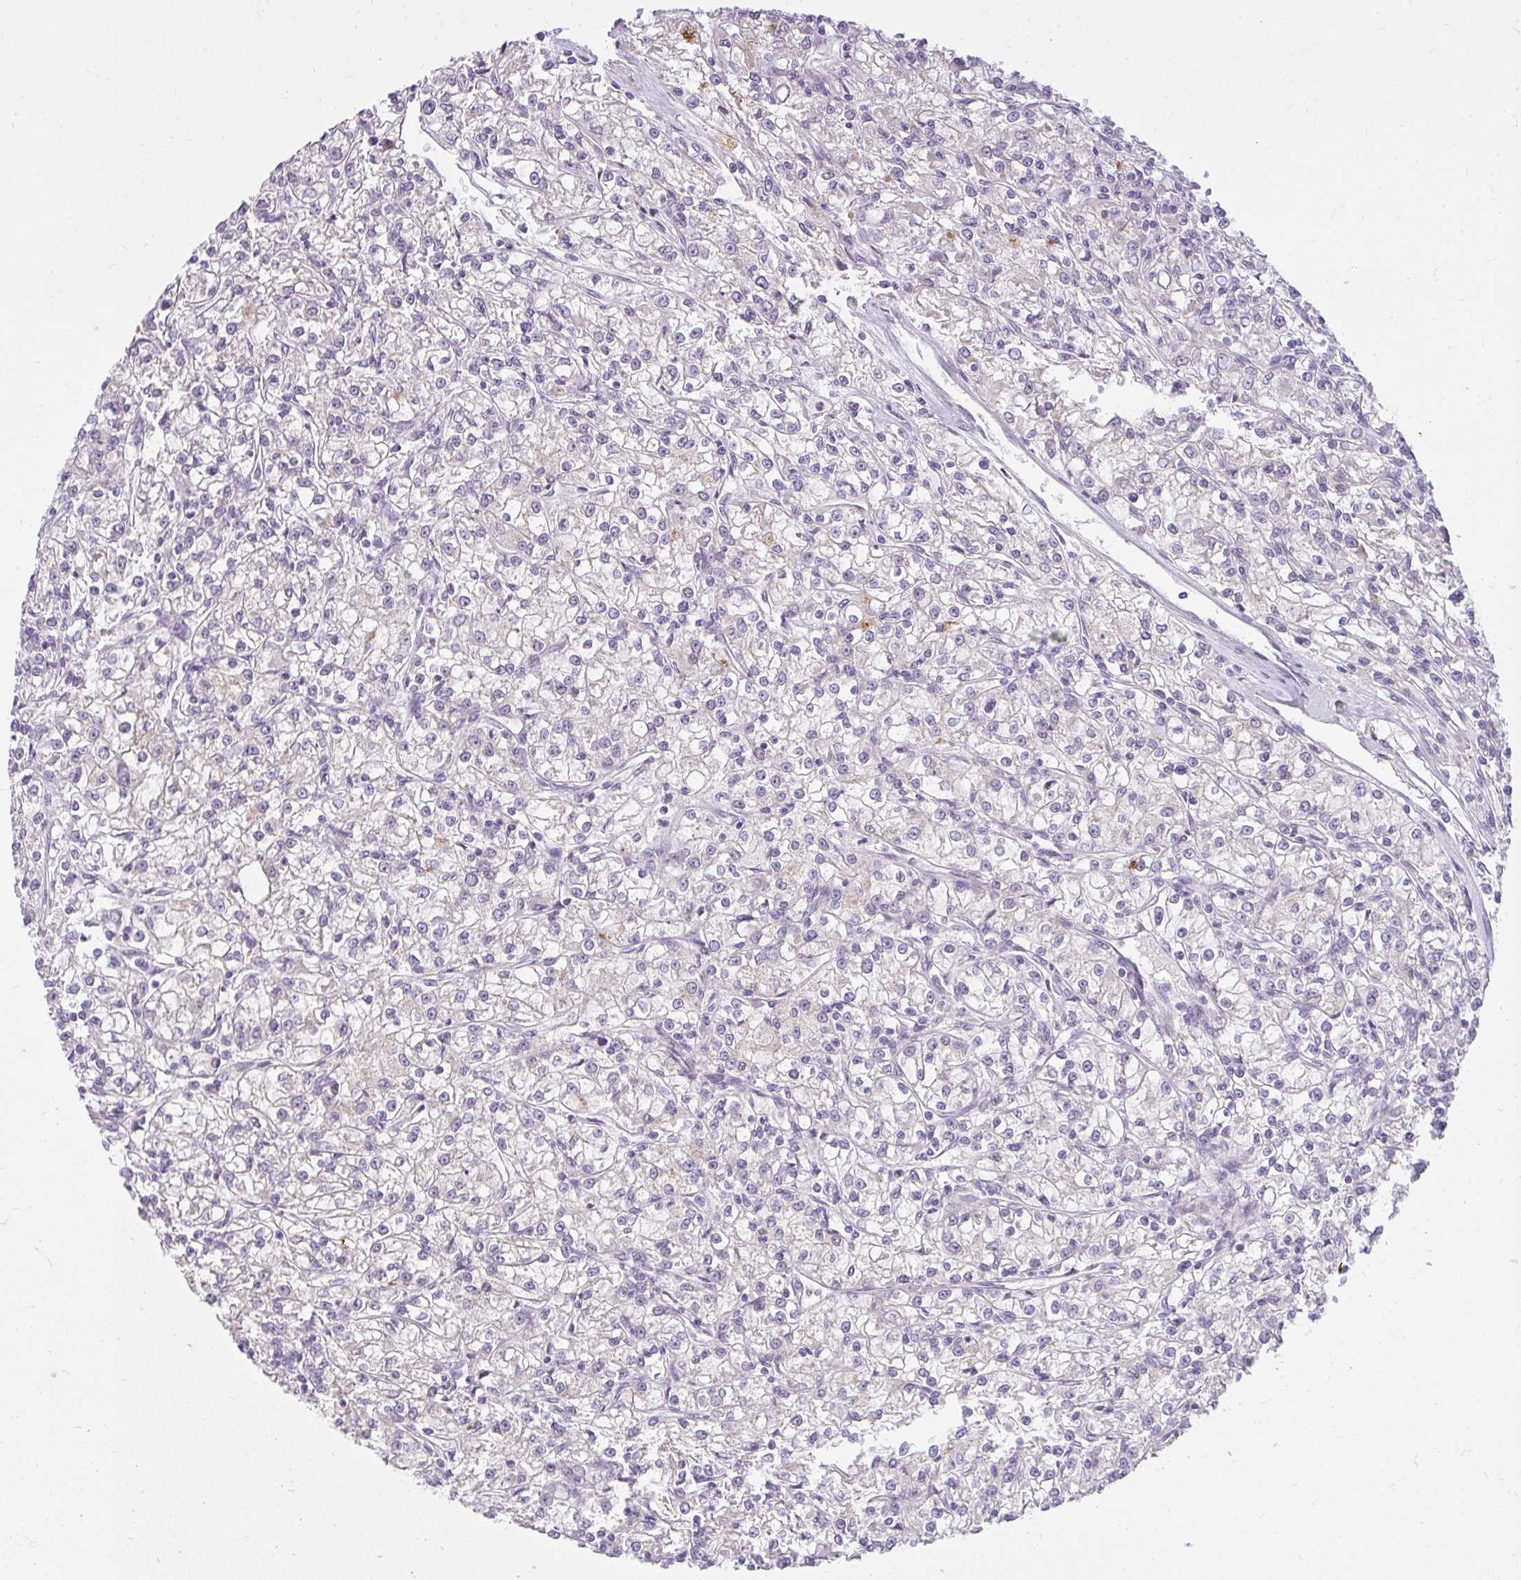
{"staining": {"intensity": "negative", "quantity": "none", "location": "none"}, "tissue": "renal cancer", "cell_type": "Tumor cells", "image_type": "cancer", "snomed": [{"axis": "morphology", "description": "Adenocarcinoma, NOS"}, {"axis": "topography", "description": "Kidney"}], "caption": "This is a histopathology image of immunohistochemistry staining of renal cancer, which shows no expression in tumor cells.", "gene": "ZFYVE26", "patient": {"sex": "female", "age": 59}}